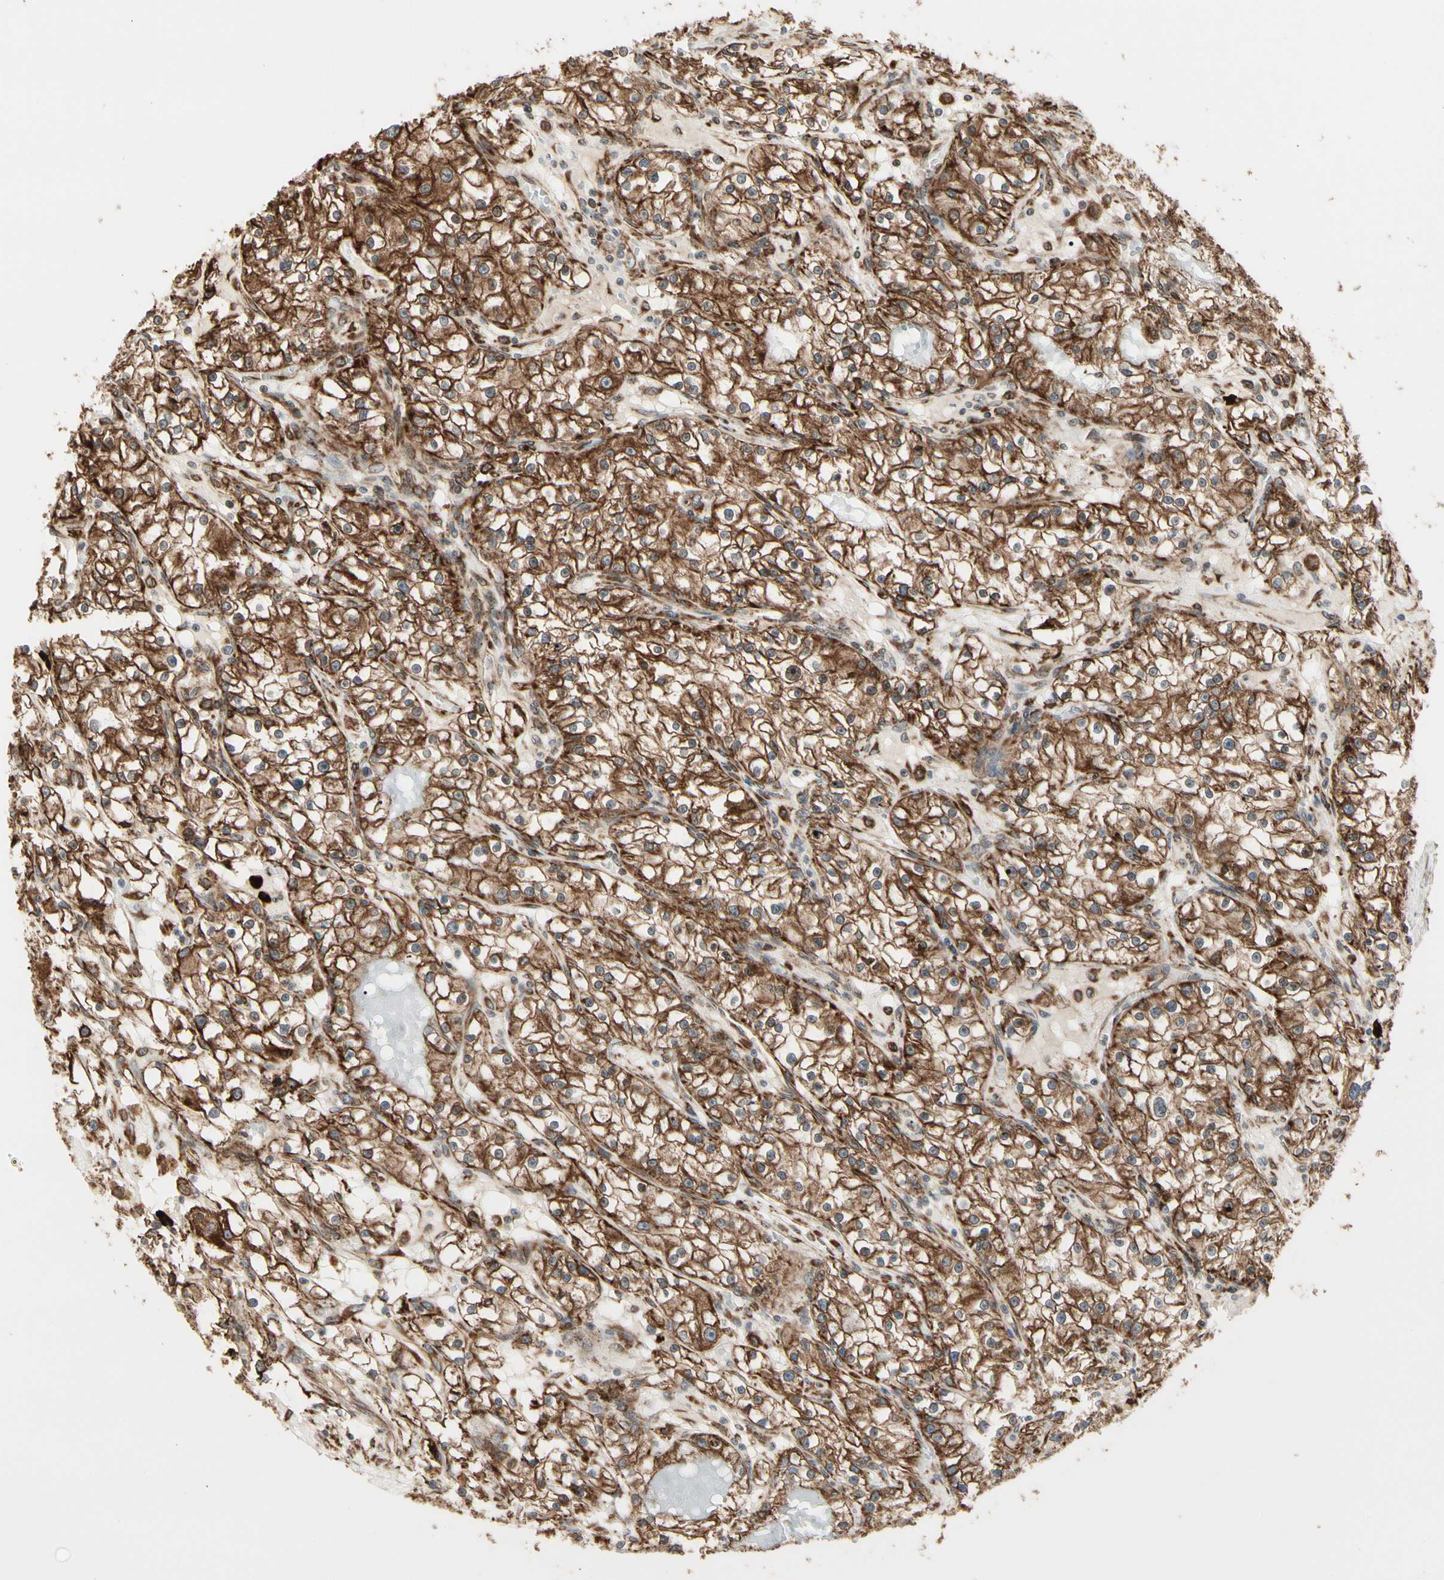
{"staining": {"intensity": "strong", "quantity": ">75%", "location": "cytoplasmic/membranous"}, "tissue": "renal cancer", "cell_type": "Tumor cells", "image_type": "cancer", "snomed": [{"axis": "morphology", "description": "Adenocarcinoma, NOS"}, {"axis": "topography", "description": "Kidney"}], "caption": "Adenocarcinoma (renal) stained for a protein exhibits strong cytoplasmic/membranous positivity in tumor cells.", "gene": "HSP90B1", "patient": {"sex": "male", "age": 56}}